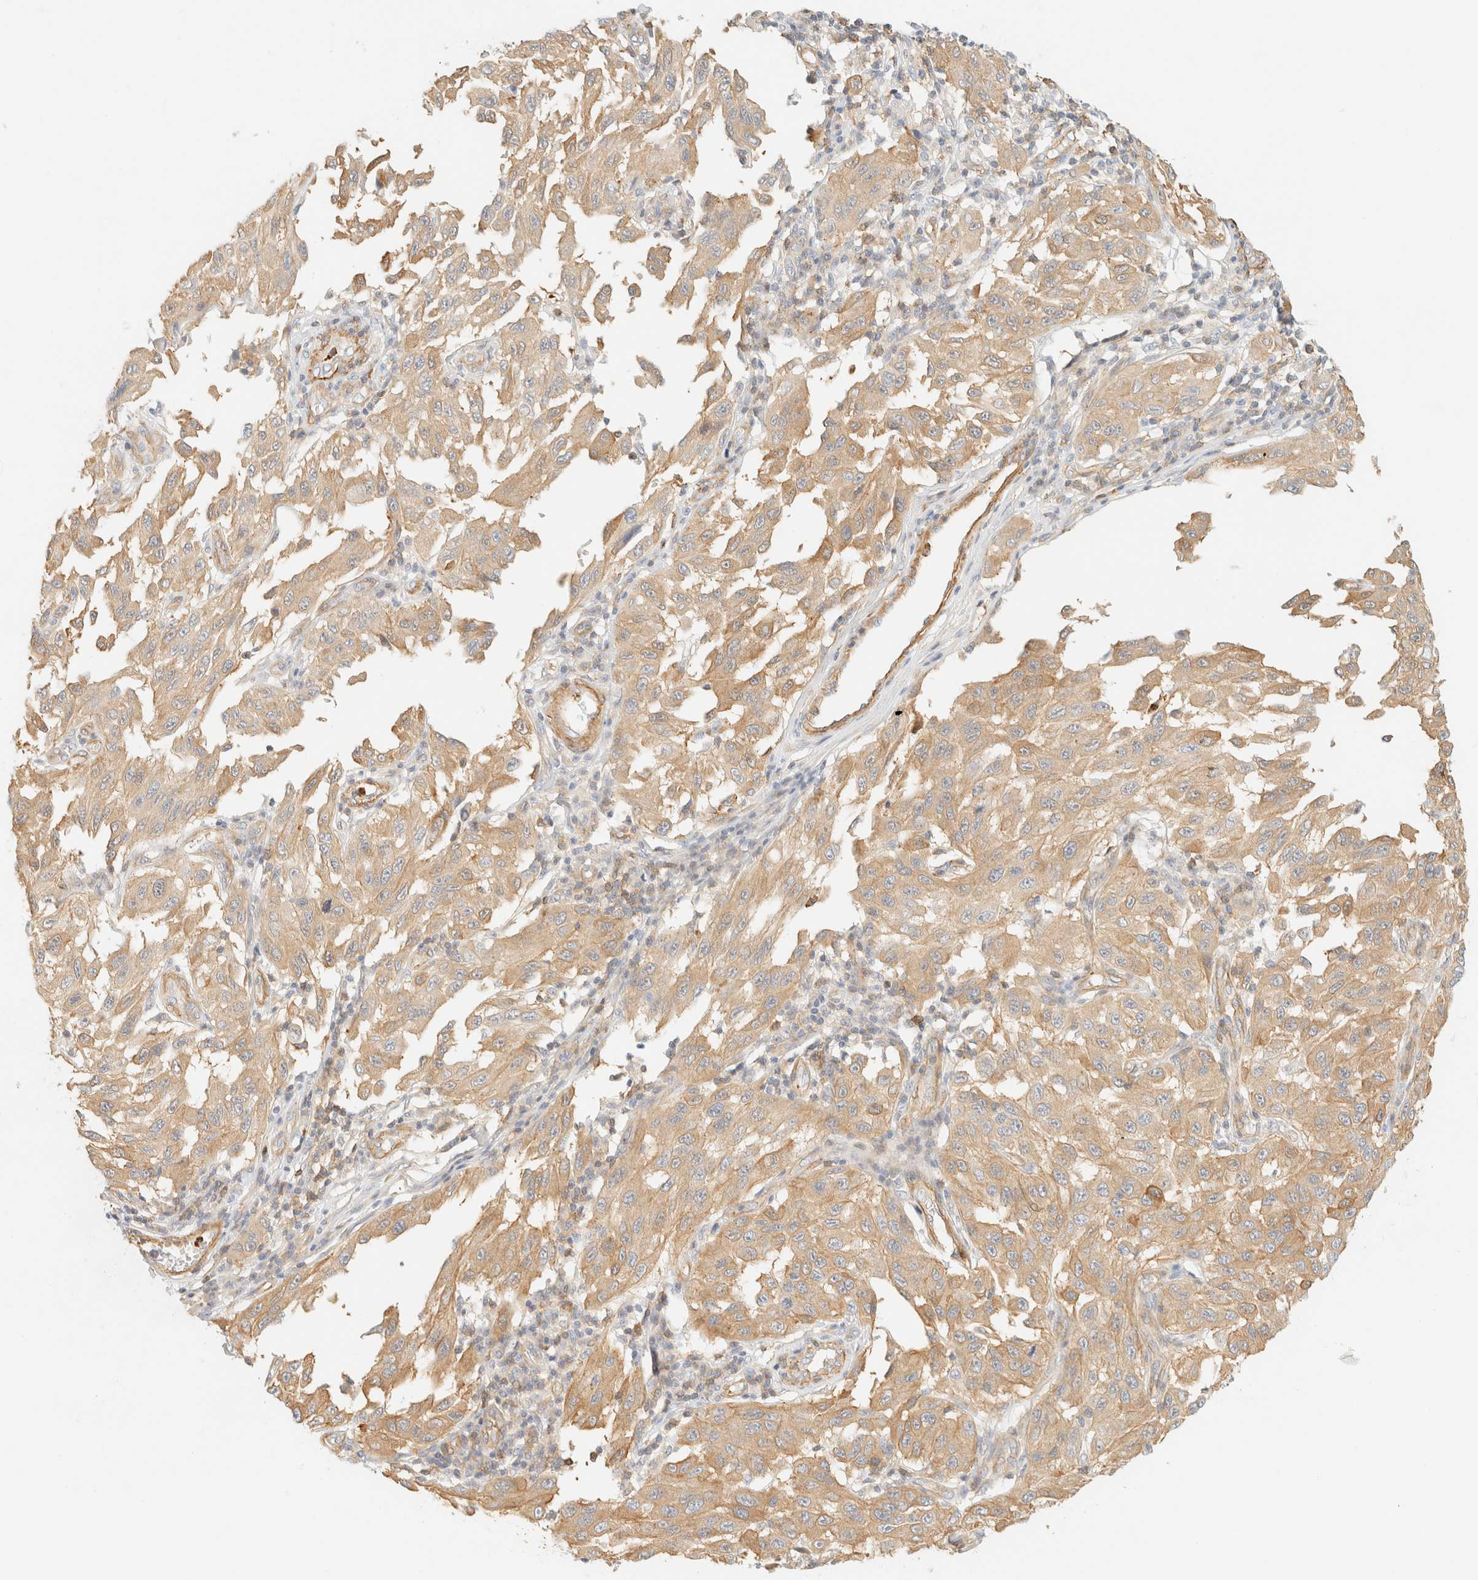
{"staining": {"intensity": "weak", "quantity": ">75%", "location": "cytoplasmic/membranous"}, "tissue": "melanoma", "cell_type": "Tumor cells", "image_type": "cancer", "snomed": [{"axis": "morphology", "description": "Malignant melanoma, NOS"}, {"axis": "topography", "description": "Skin"}], "caption": "A brown stain highlights weak cytoplasmic/membranous staining of a protein in melanoma tumor cells.", "gene": "OTOP2", "patient": {"sex": "male", "age": 30}}